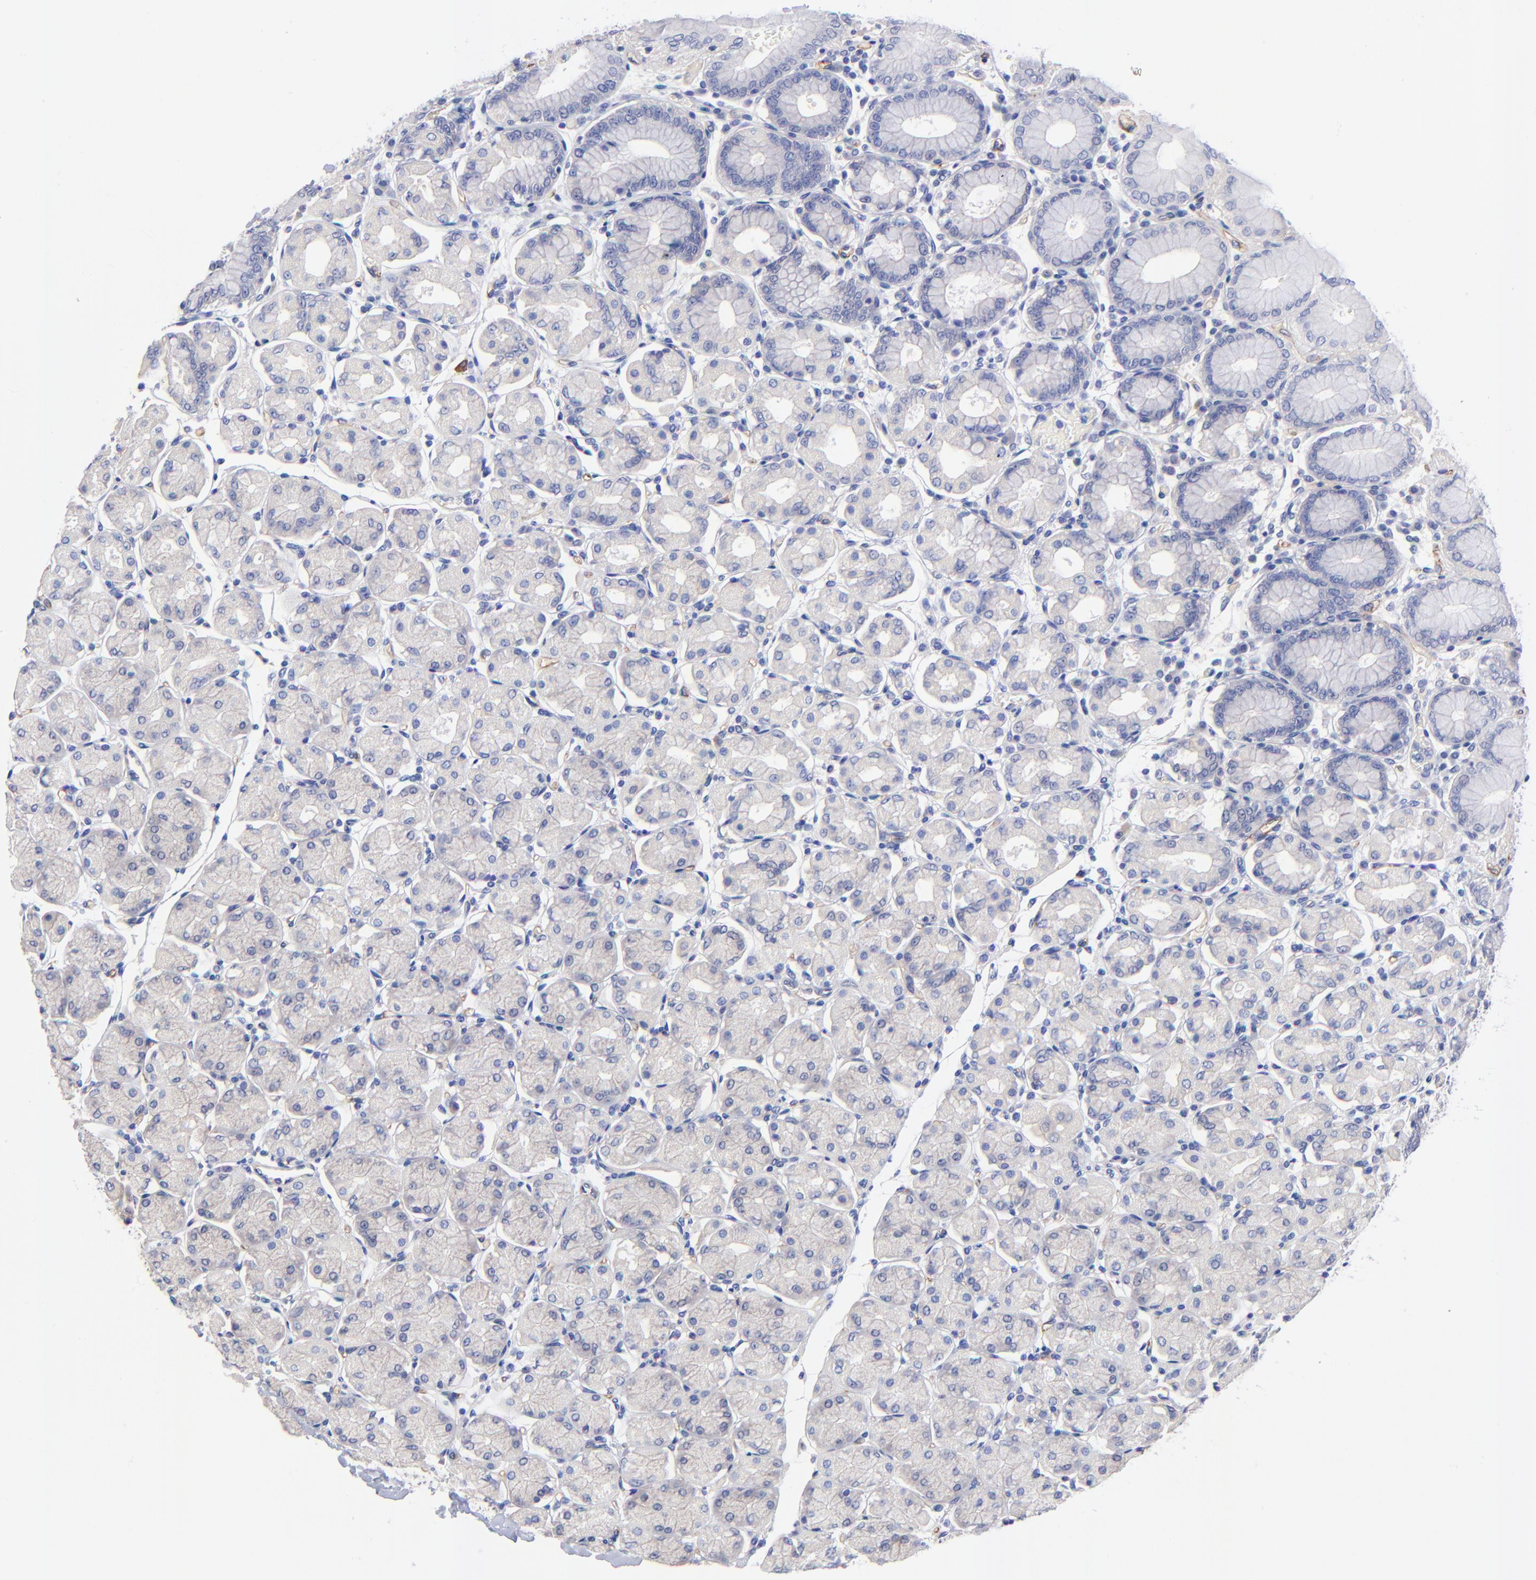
{"staining": {"intensity": "negative", "quantity": "none", "location": "none"}, "tissue": "stomach", "cell_type": "Glandular cells", "image_type": "normal", "snomed": [{"axis": "morphology", "description": "Normal tissue, NOS"}, {"axis": "topography", "description": "Stomach, upper"}, {"axis": "topography", "description": "Stomach"}], "caption": "The histopathology image displays no staining of glandular cells in benign stomach.", "gene": "SLC44A2", "patient": {"sex": "male", "age": 76}}